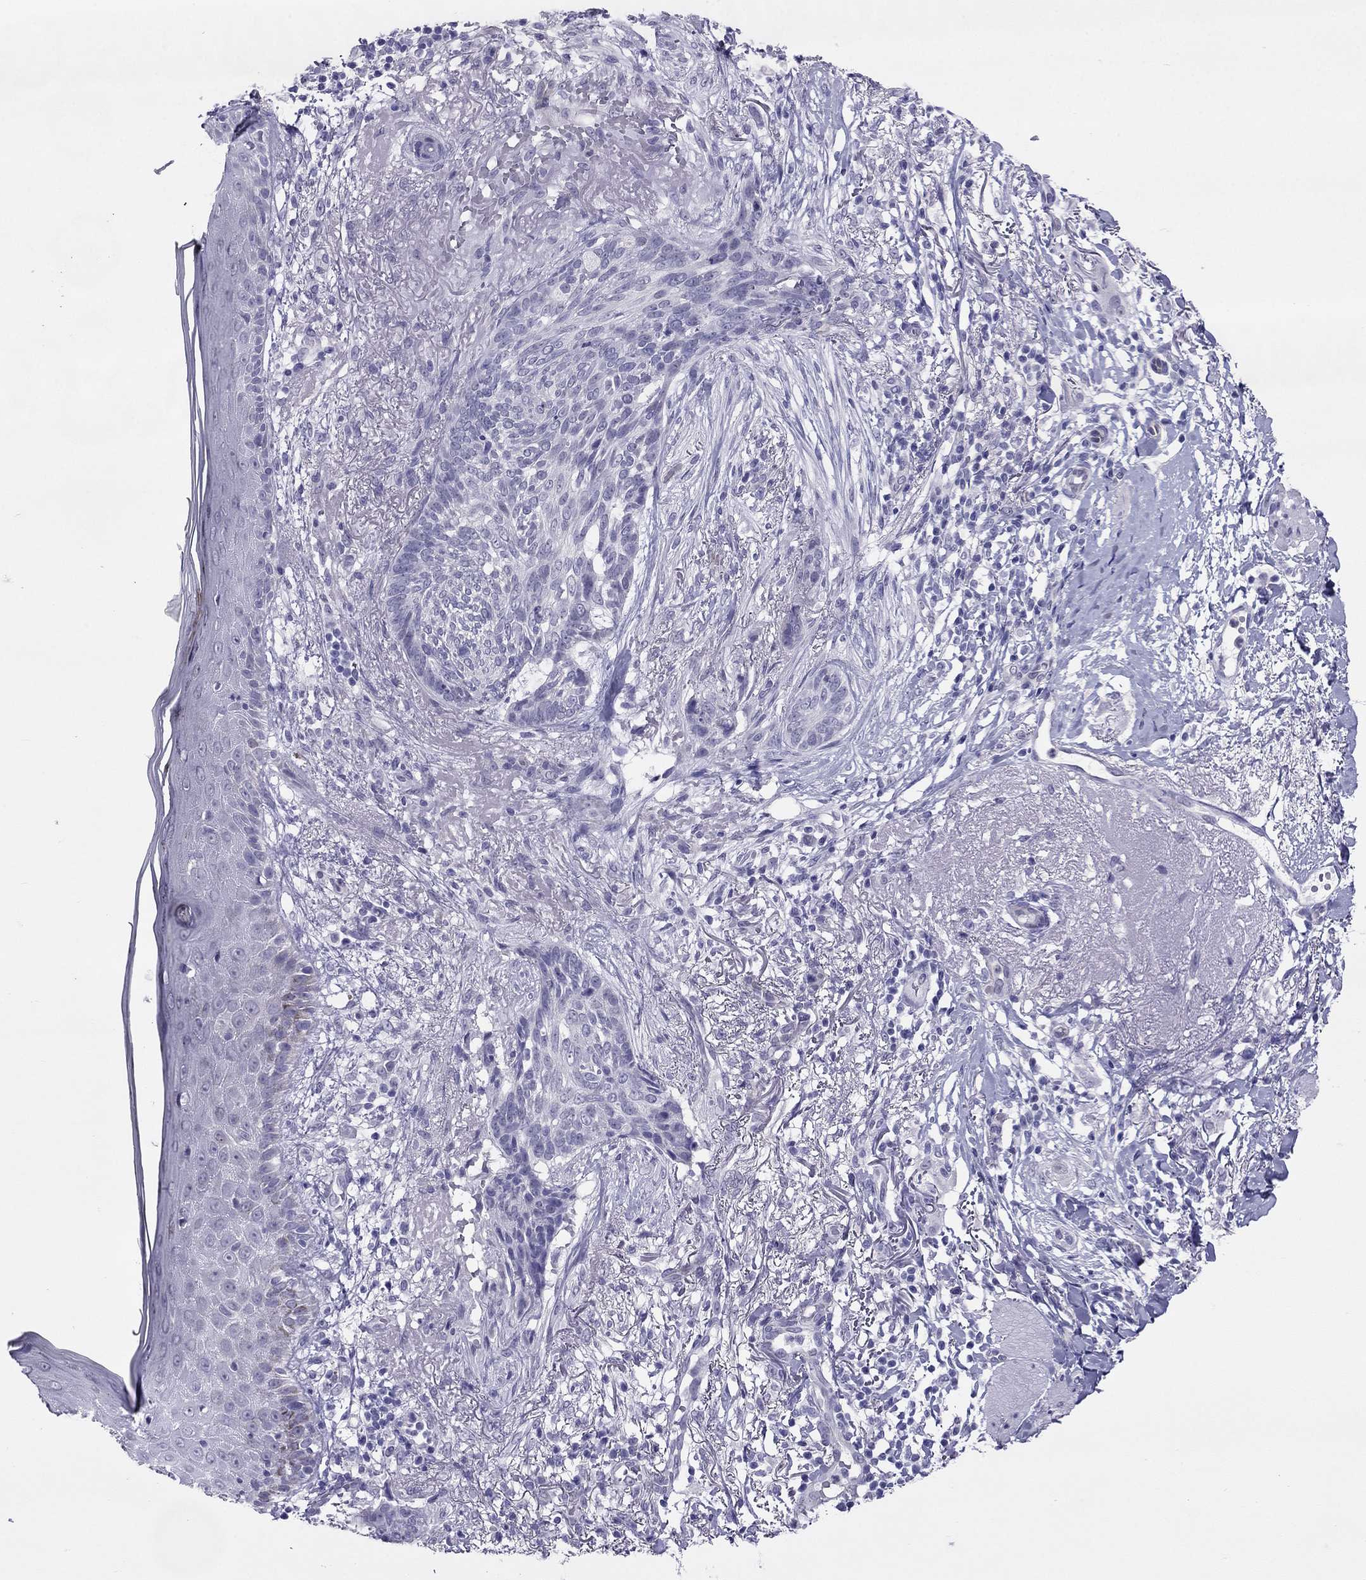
{"staining": {"intensity": "negative", "quantity": "none", "location": "none"}, "tissue": "skin cancer", "cell_type": "Tumor cells", "image_type": "cancer", "snomed": [{"axis": "morphology", "description": "Normal tissue, NOS"}, {"axis": "morphology", "description": "Basal cell carcinoma"}, {"axis": "topography", "description": "Skin"}], "caption": "Immunohistochemical staining of human skin cancer (basal cell carcinoma) exhibits no significant positivity in tumor cells. (DAB immunohistochemistry with hematoxylin counter stain).", "gene": "CROCC2", "patient": {"sex": "male", "age": 84}}